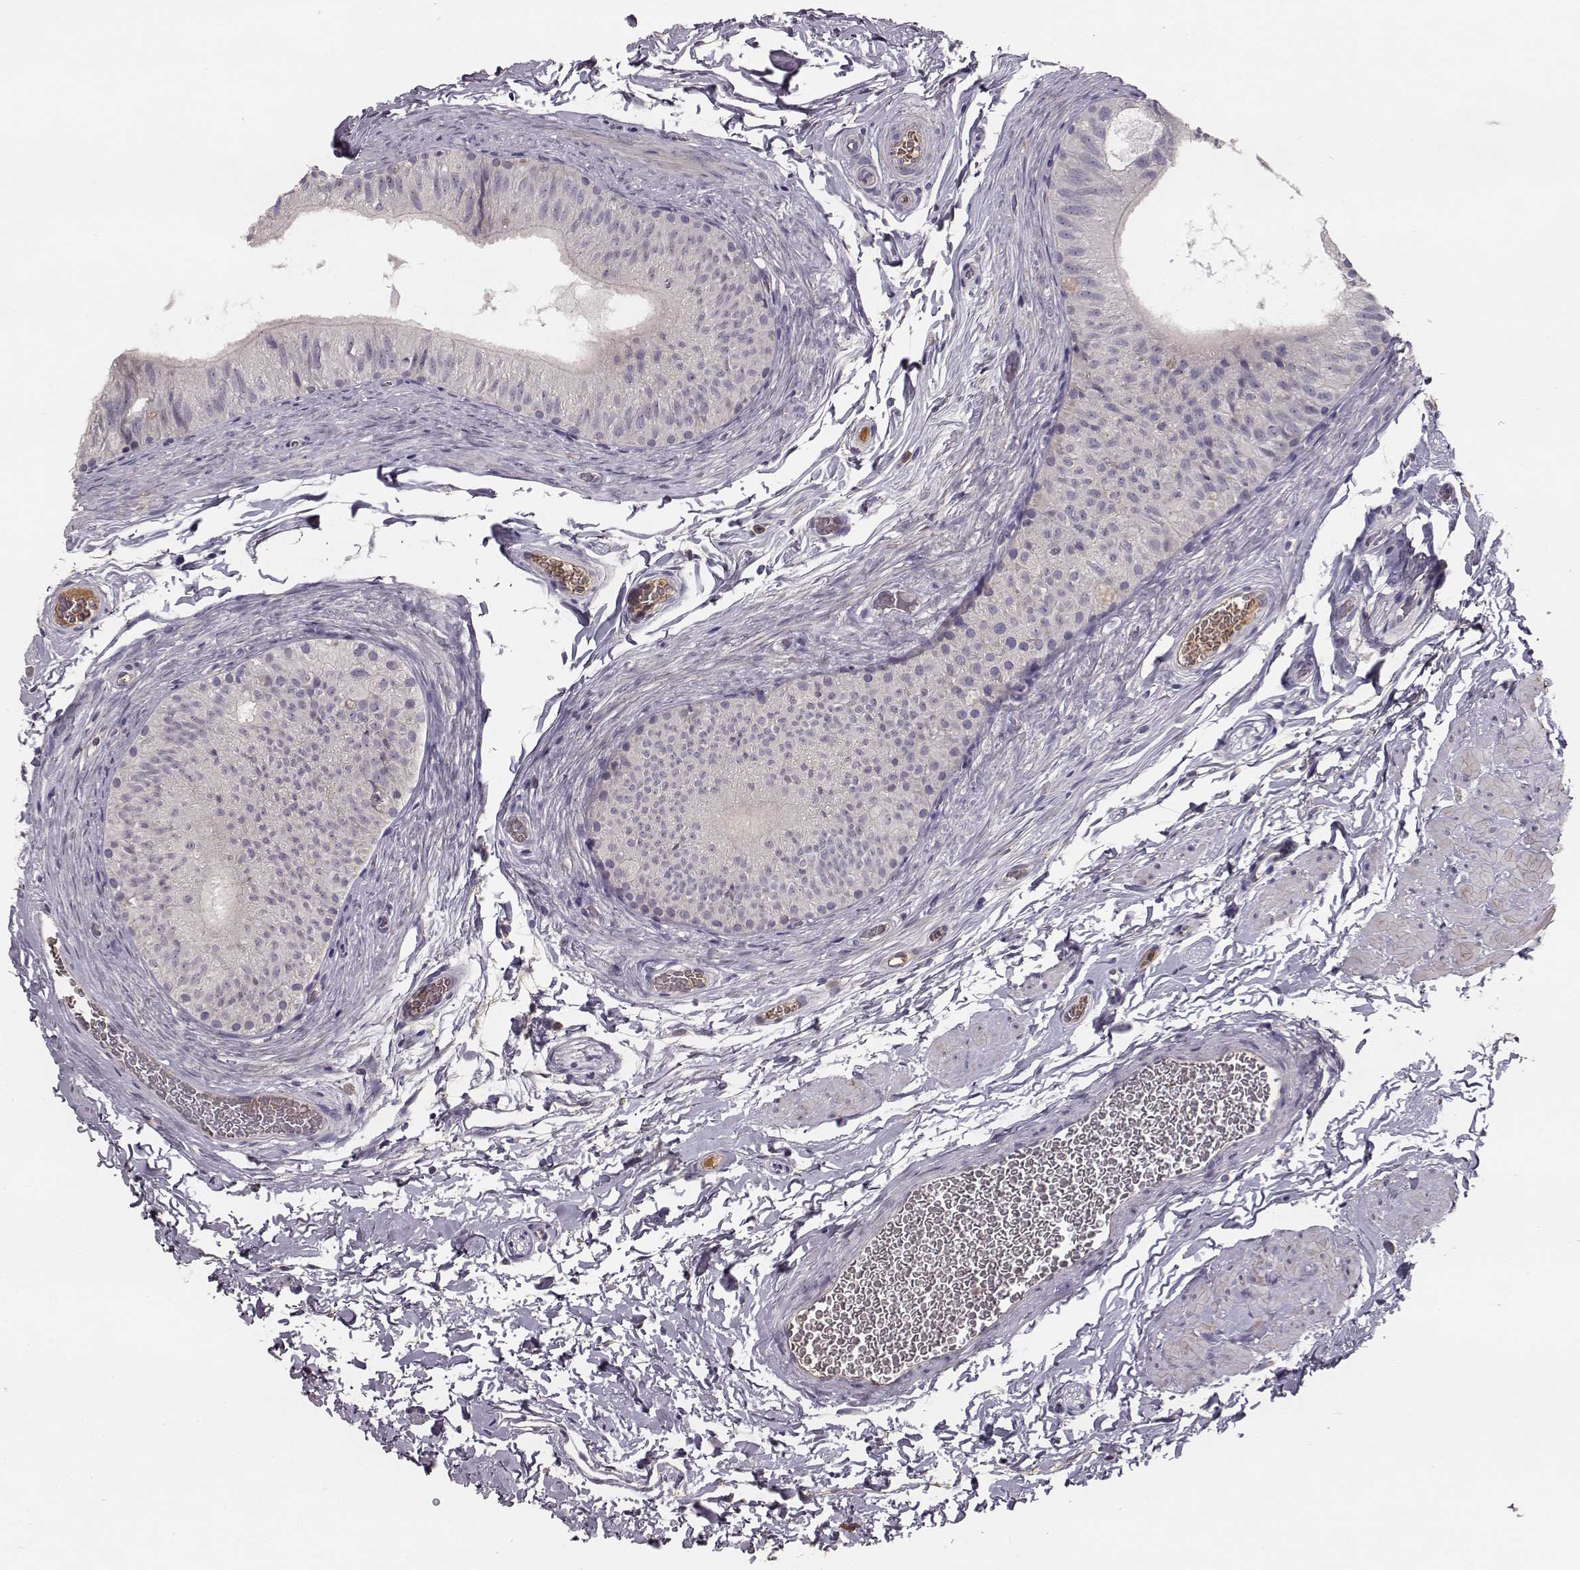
{"staining": {"intensity": "negative", "quantity": "none", "location": "none"}, "tissue": "epididymis", "cell_type": "Glandular cells", "image_type": "normal", "snomed": [{"axis": "morphology", "description": "Normal tissue, NOS"}, {"axis": "topography", "description": "Epididymis, spermatic cord, NOS"}, {"axis": "topography", "description": "Epididymis"}], "caption": "A histopathology image of human epididymis is negative for staining in glandular cells. The staining is performed using DAB brown chromogen with nuclei counter-stained in using hematoxylin.", "gene": "YJEFN3", "patient": {"sex": "male", "age": 31}}